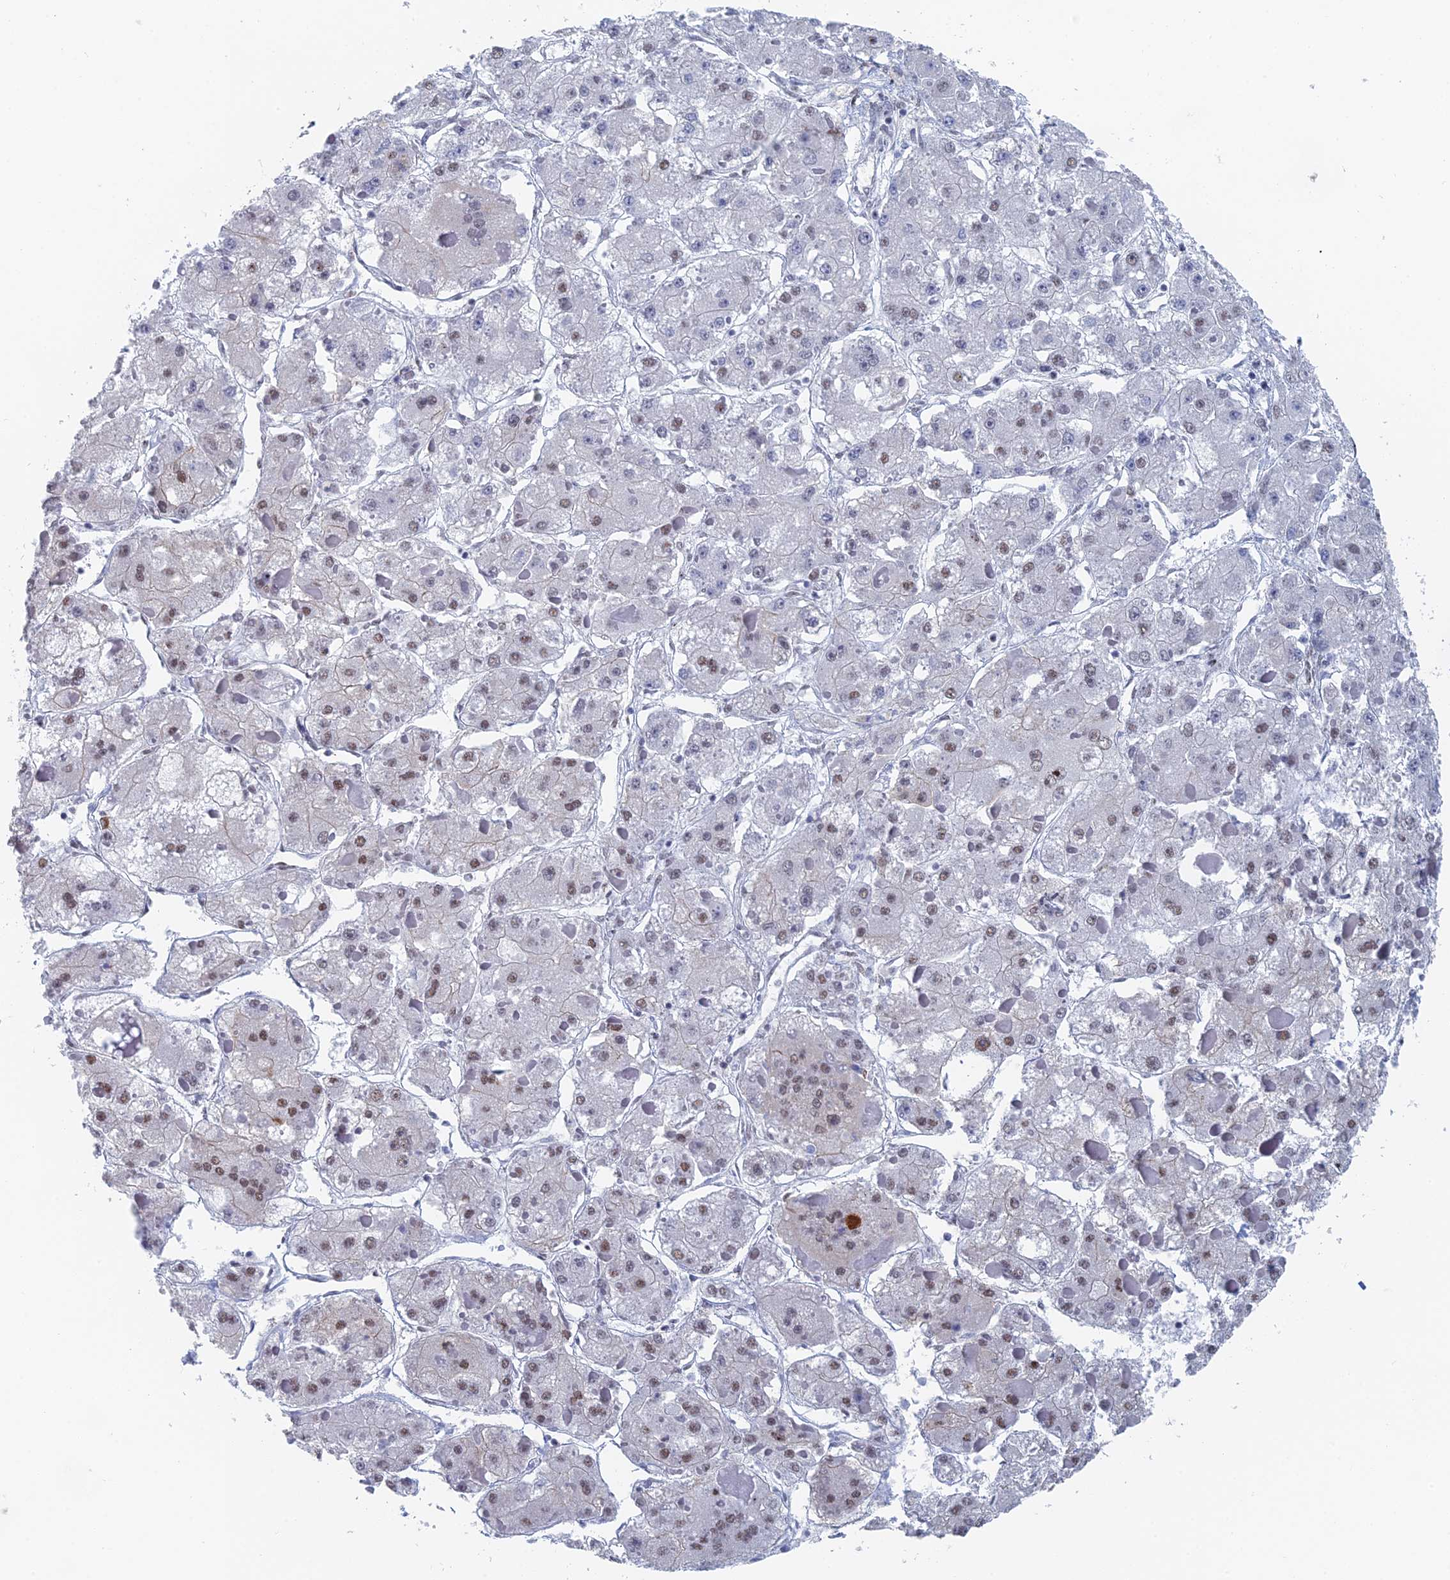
{"staining": {"intensity": "weak", "quantity": "25%-75%", "location": "nuclear"}, "tissue": "liver cancer", "cell_type": "Tumor cells", "image_type": "cancer", "snomed": [{"axis": "morphology", "description": "Carcinoma, Hepatocellular, NOS"}, {"axis": "topography", "description": "Liver"}], "caption": "IHC of liver hepatocellular carcinoma displays low levels of weak nuclear expression in about 25%-75% of tumor cells.", "gene": "GMNC", "patient": {"sex": "female", "age": 73}}